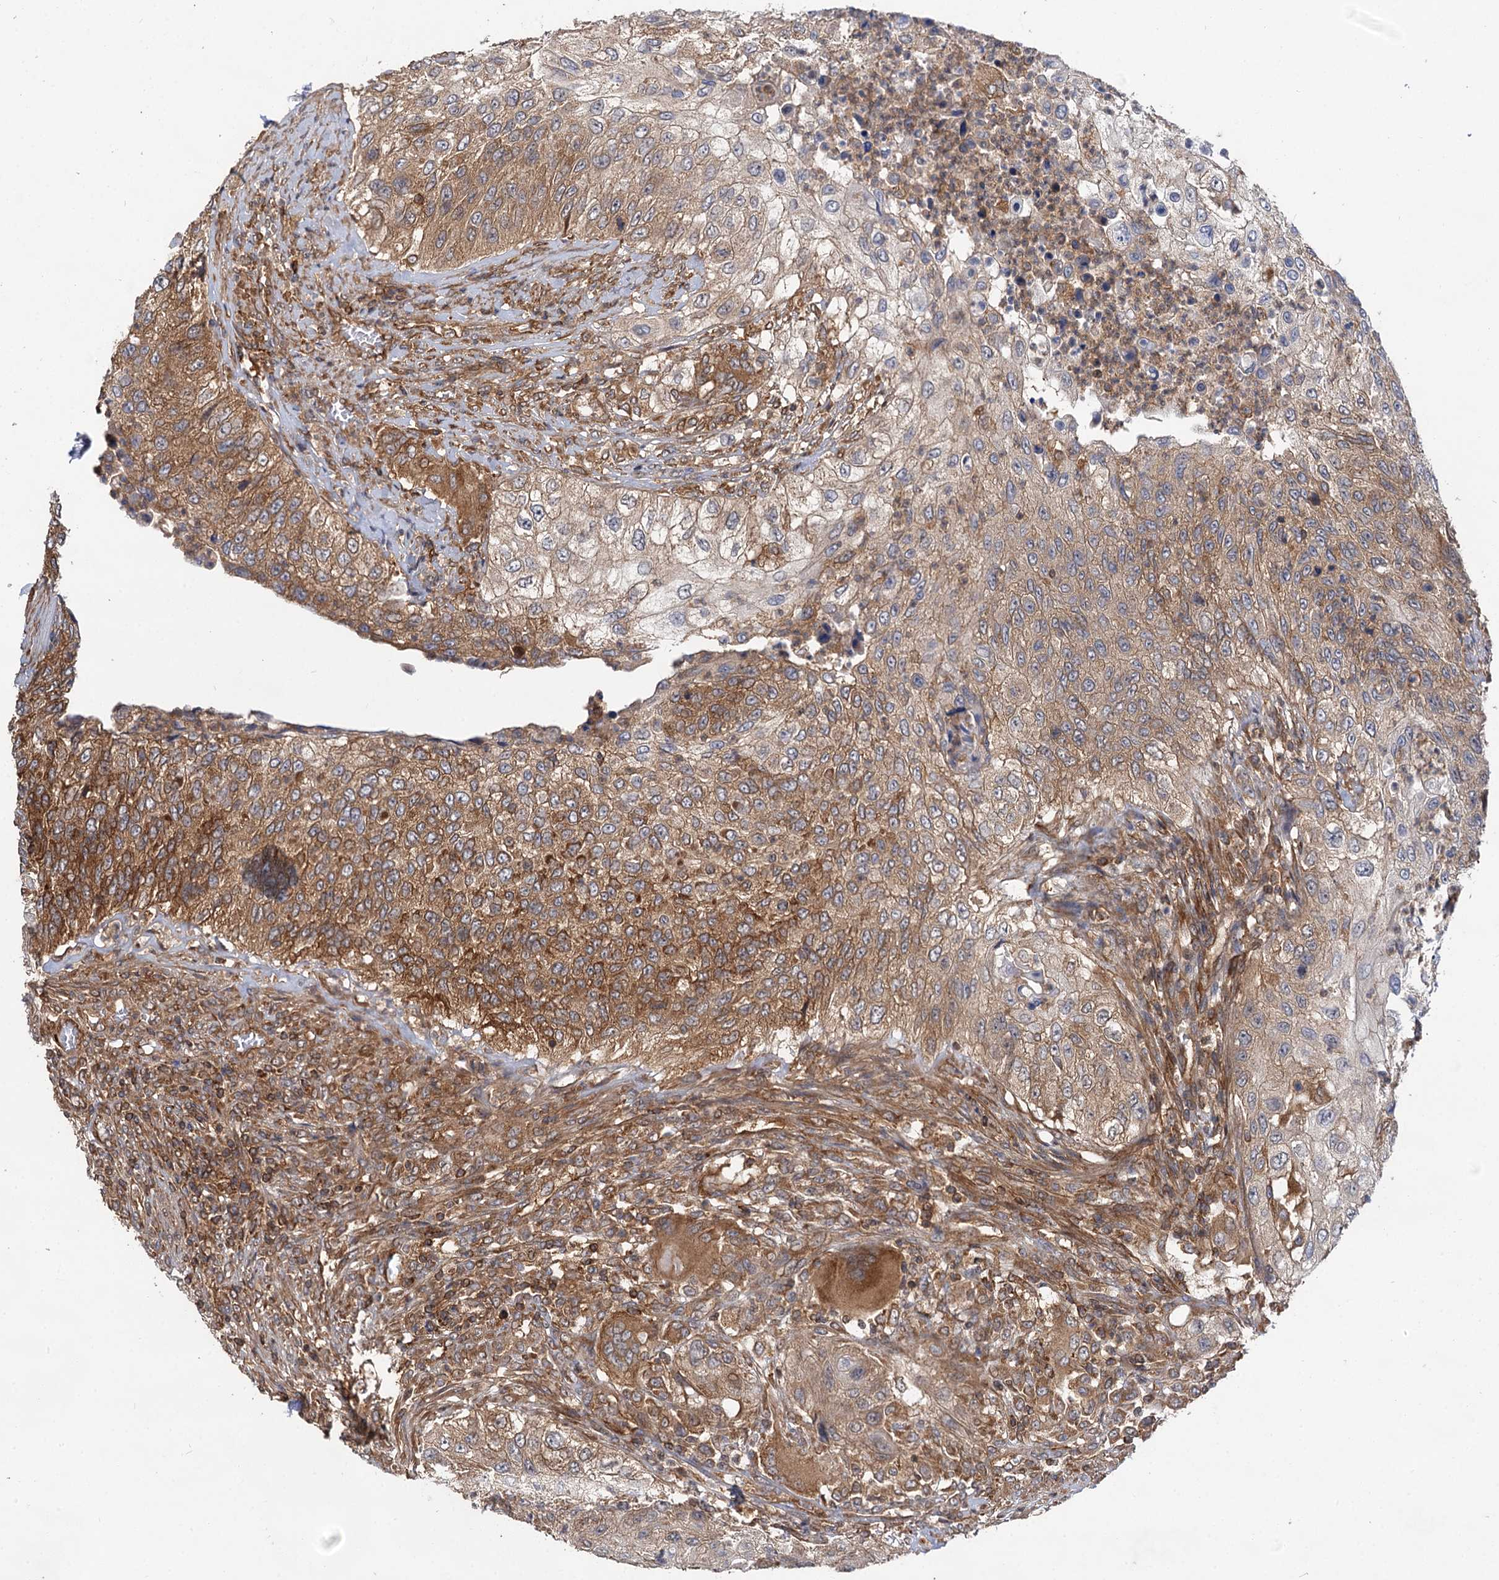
{"staining": {"intensity": "moderate", "quantity": "25%-75%", "location": "cytoplasmic/membranous"}, "tissue": "urothelial cancer", "cell_type": "Tumor cells", "image_type": "cancer", "snomed": [{"axis": "morphology", "description": "Urothelial carcinoma, High grade"}, {"axis": "topography", "description": "Urinary bladder"}], "caption": "A photomicrograph showing moderate cytoplasmic/membranous staining in about 25%-75% of tumor cells in urothelial cancer, as visualized by brown immunohistochemical staining.", "gene": "PACS1", "patient": {"sex": "female", "age": 60}}